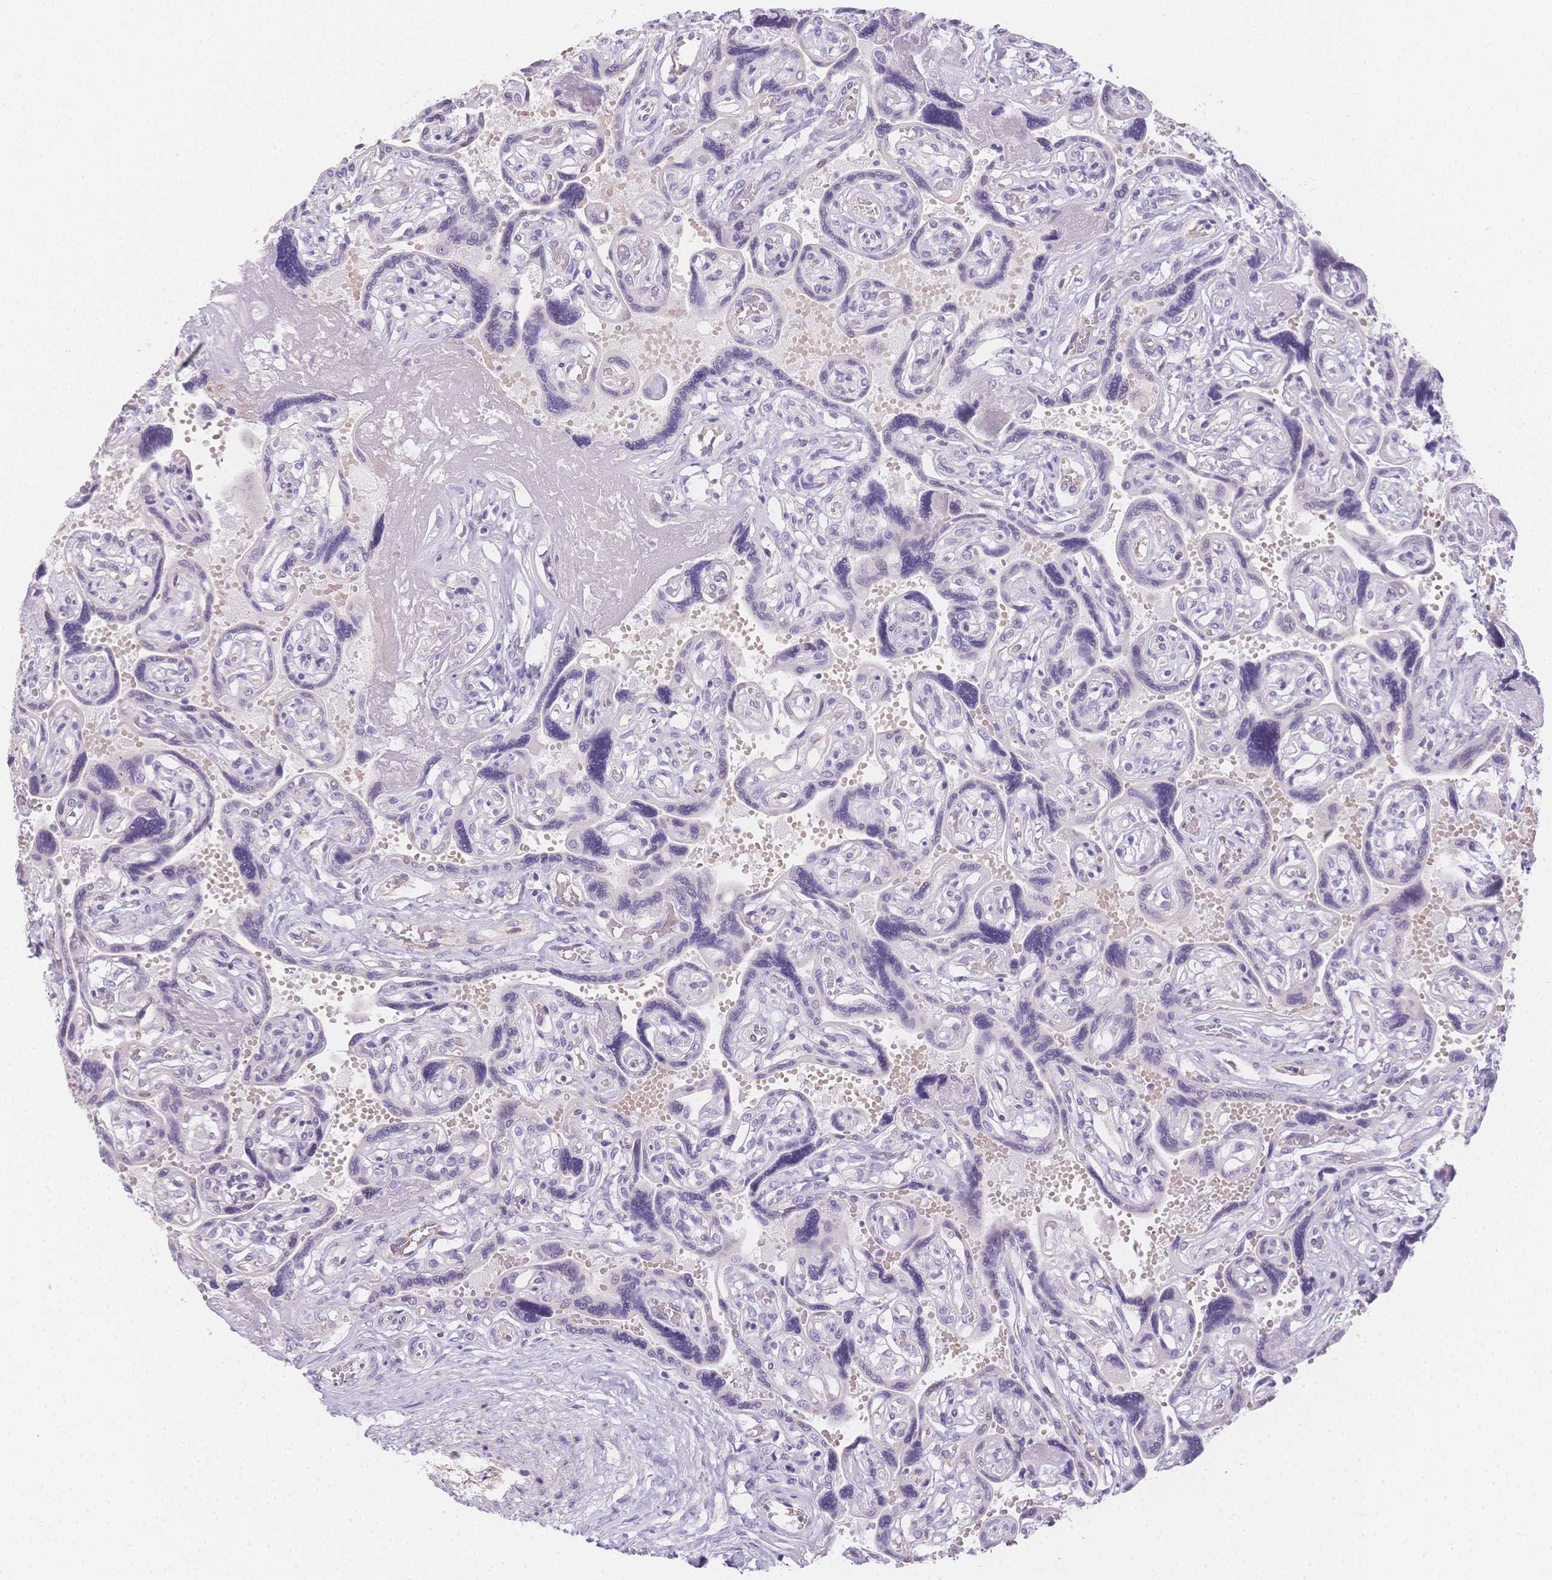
{"staining": {"intensity": "negative", "quantity": "none", "location": "none"}, "tissue": "placenta", "cell_type": "Decidual cells", "image_type": "normal", "snomed": [{"axis": "morphology", "description": "Normal tissue, NOS"}, {"axis": "topography", "description": "Placenta"}], "caption": "Decidual cells are negative for brown protein staining in unremarkable placenta. (Brightfield microscopy of DAB (3,3'-diaminobenzidine) immunohistochemistry at high magnification).", "gene": "SMYD1", "patient": {"sex": "female", "age": 32}}